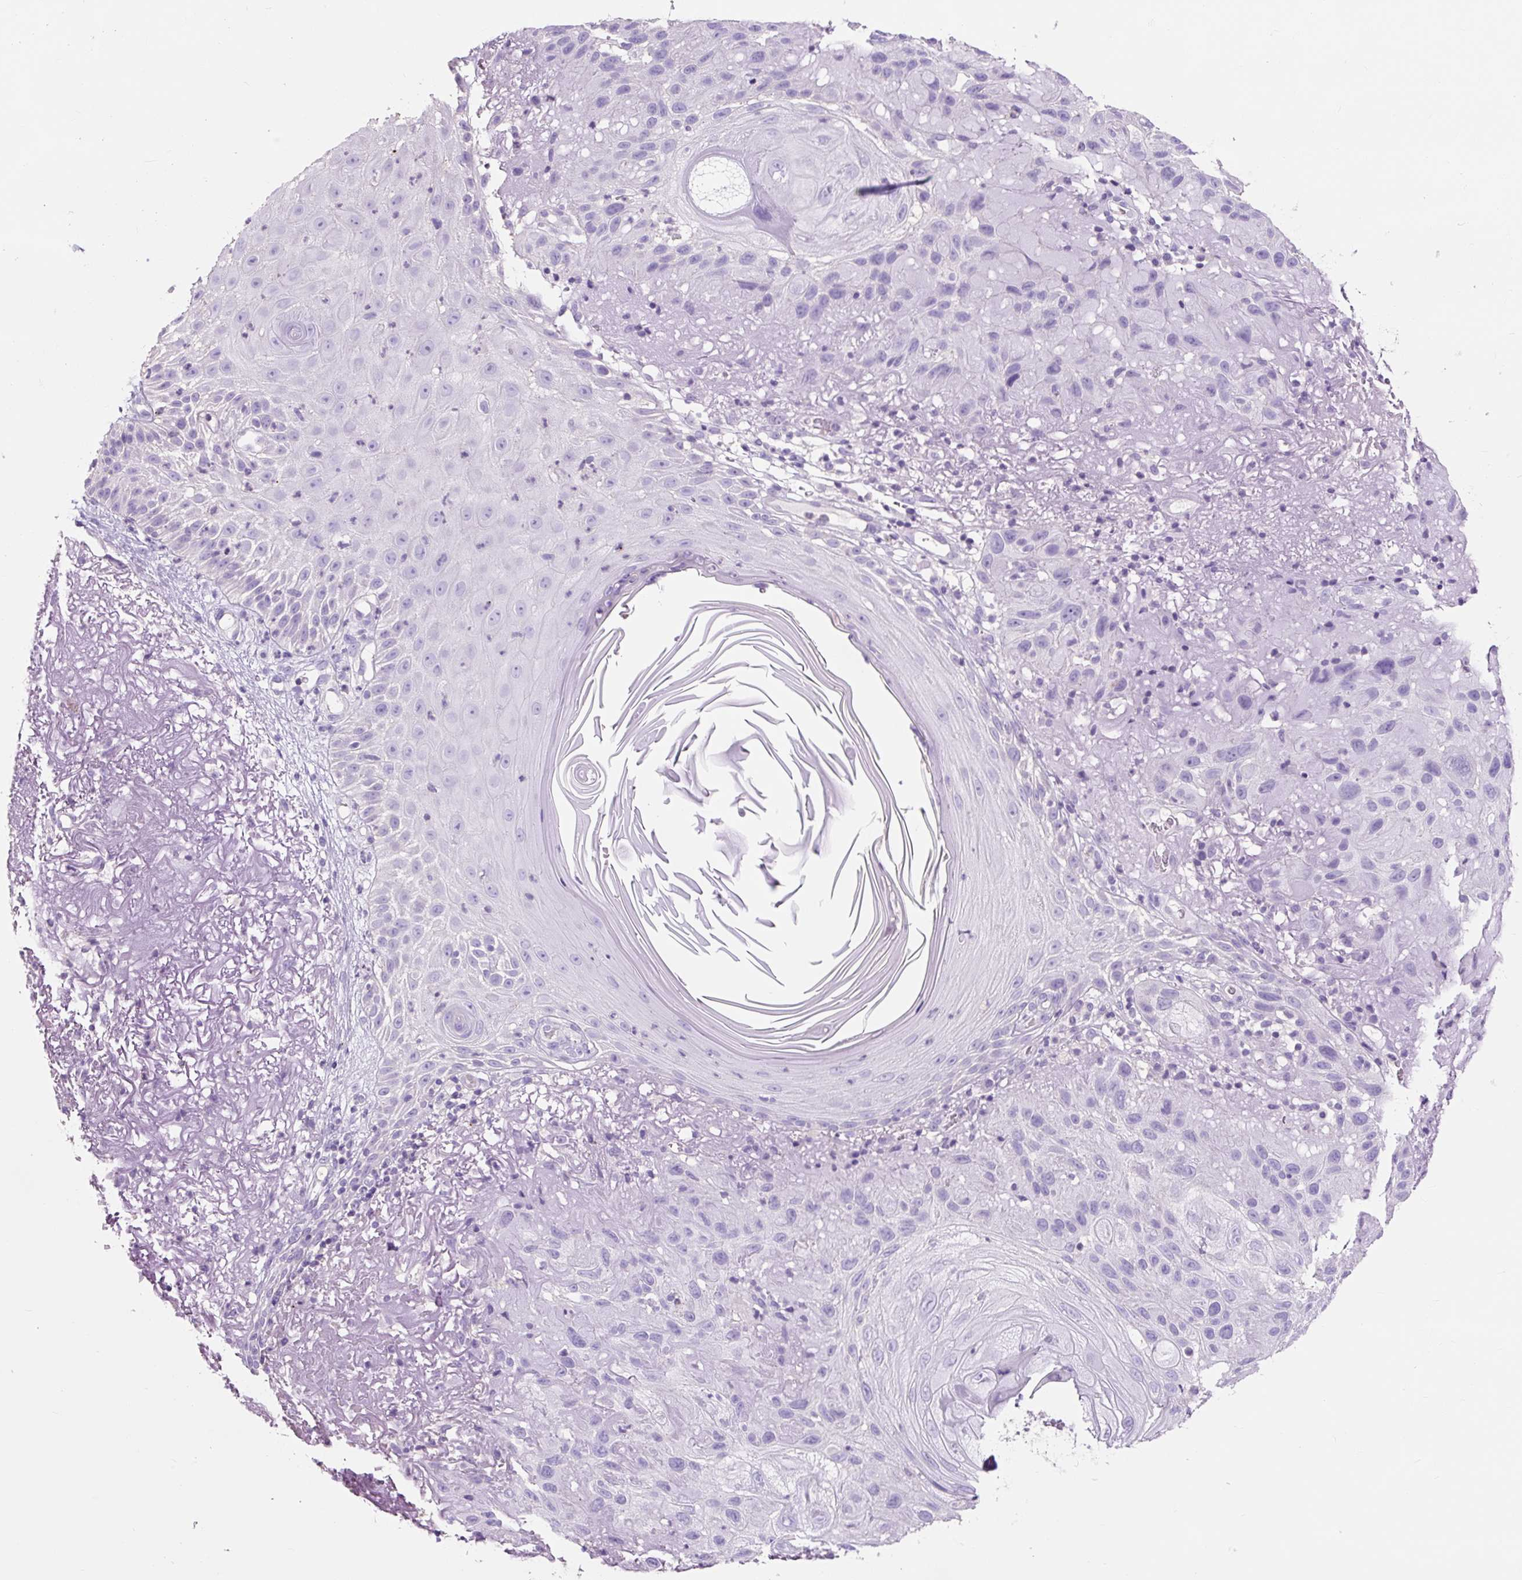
{"staining": {"intensity": "negative", "quantity": "none", "location": "none"}, "tissue": "skin cancer", "cell_type": "Tumor cells", "image_type": "cancer", "snomed": [{"axis": "morphology", "description": "Normal tissue, NOS"}, {"axis": "morphology", "description": "Squamous cell carcinoma, NOS"}, {"axis": "topography", "description": "Skin"}], "caption": "The IHC histopathology image has no significant positivity in tumor cells of skin cancer (squamous cell carcinoma) tissue.", "gene": "OR10A7", "patient": {"sex": "female", "age": 96}}